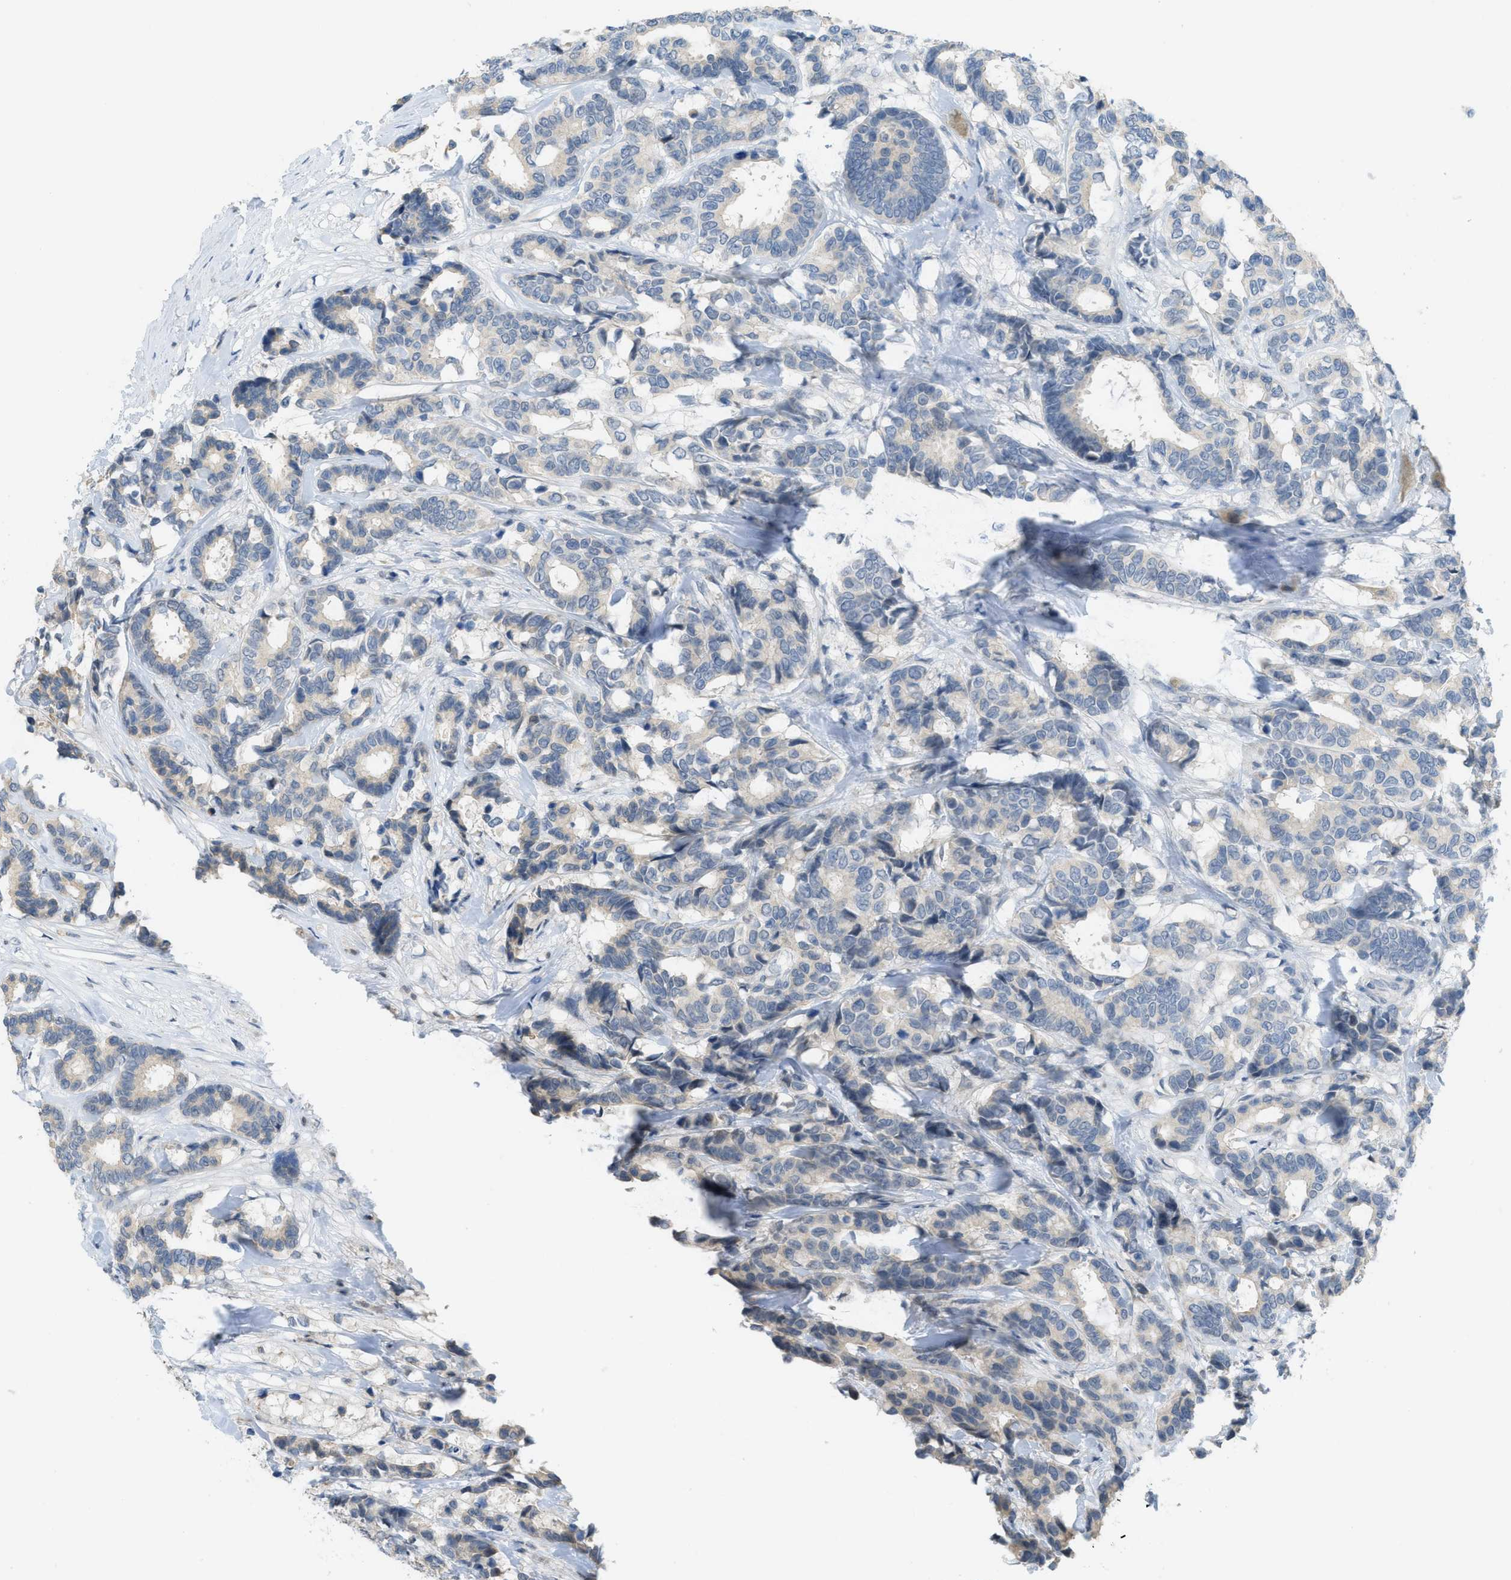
{"staining": {"intensity": "weak", "quantity": "<25%", "location": "cytoplasmic/membranous"}, "tissue": "breast cancer", "cell_type": "Tumor cells", "image_type": "cancer", "snomed": [{"axis": "morphology", "description": "Duct carcinoma"}, {"axis": "topography", "description": "Breast"}], "caption": "There is no significant expression in tumor cells of breast cancer.", "gene": "TXNDC2", "patient": {"sex": "female", "age": 87}}